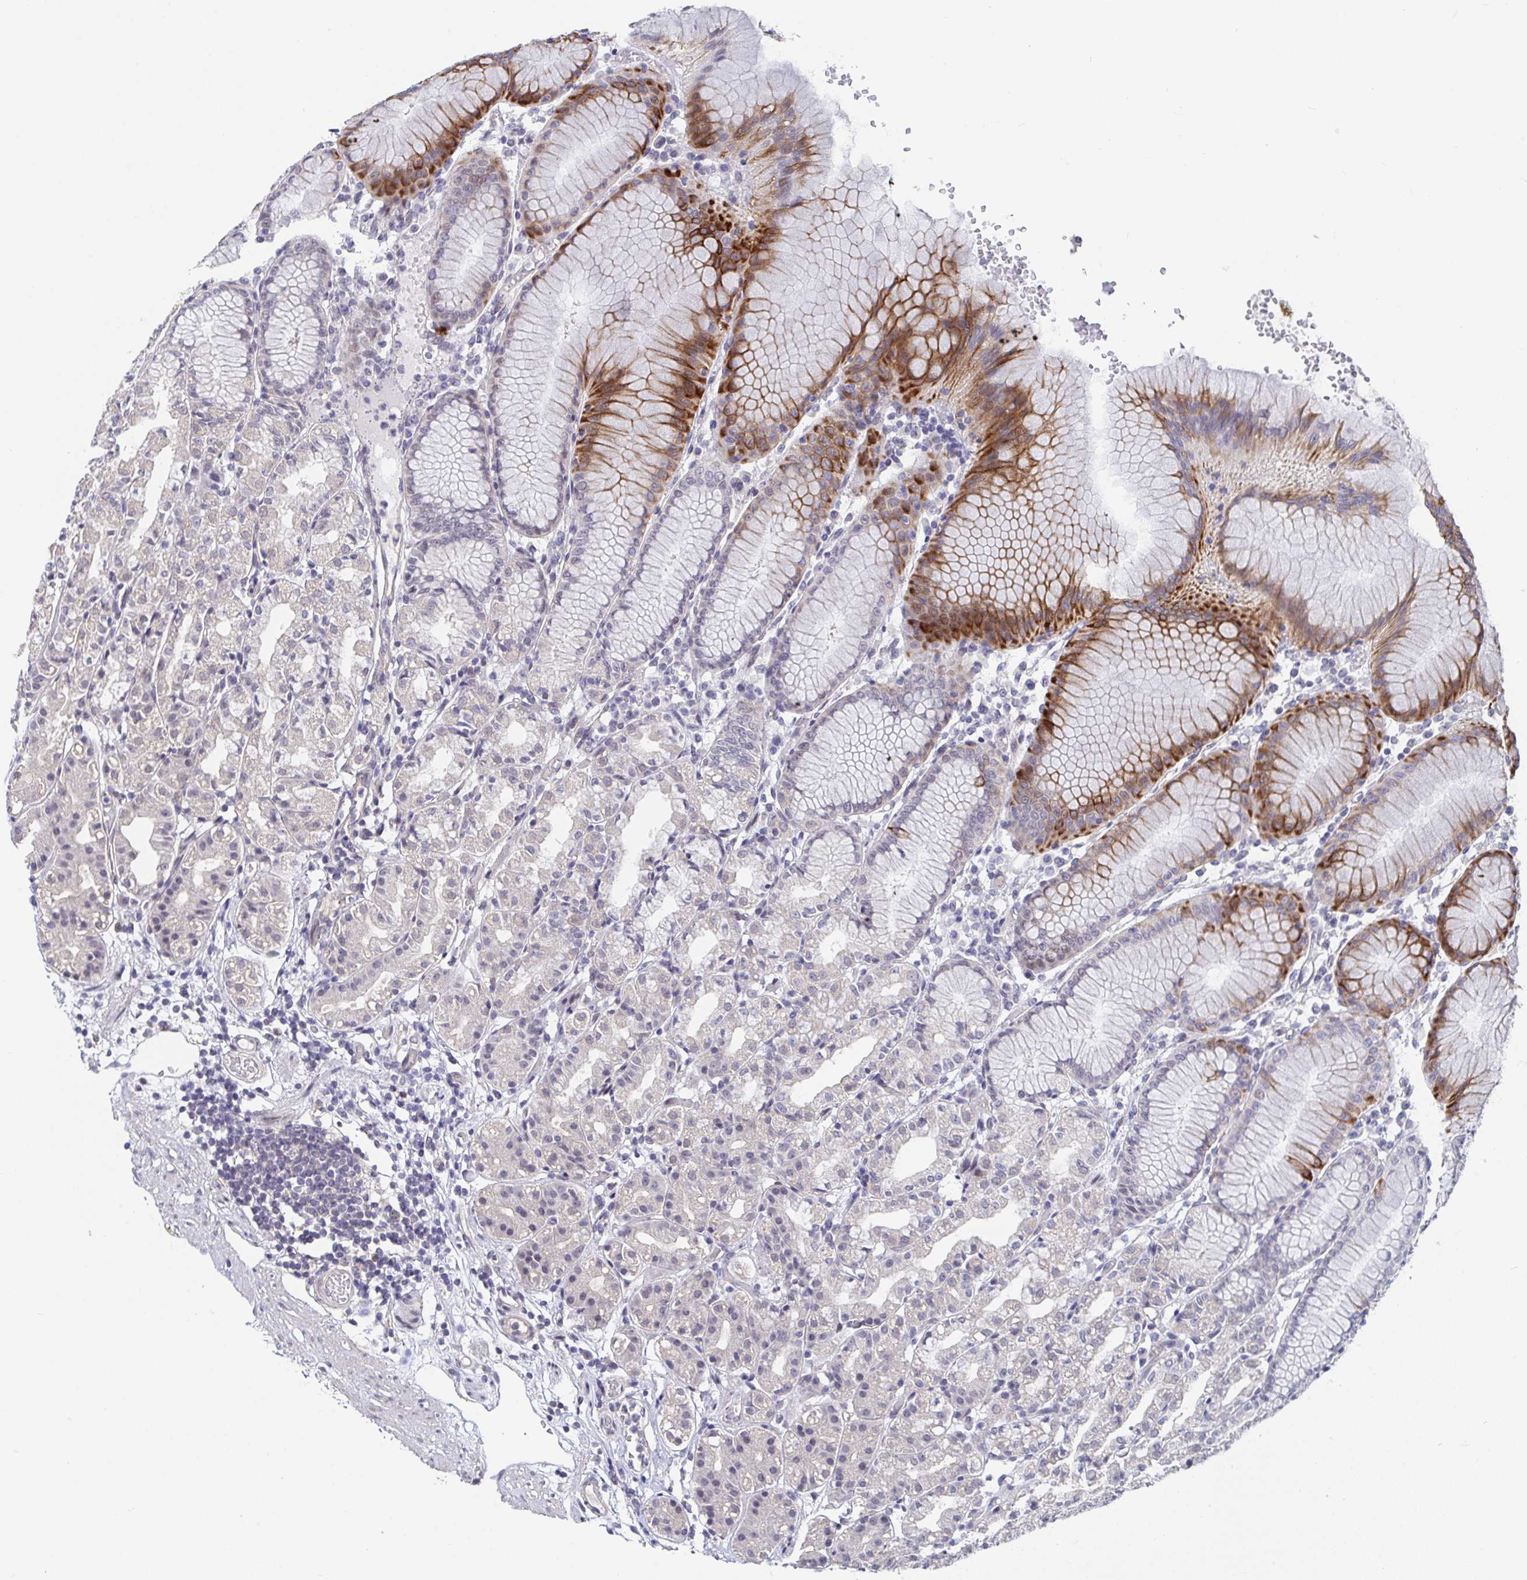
{"staining": {"intensity": "strong", "quantity": "<25%", "location": "cytoplasmic/membranous"}, "tissue": "stomach", "cell_type": "Glandular cells", "image_type": "normal", "snomed": [{"axis": "morphology", "description": "Normal tissue, NOS"}, {"axis": "topography", "description": "Stomach"}], "caption": "Human stomach stained for a protein (brown) displays strong cytoplasmic/membranous positive positivity in about <25% of glandular cells.", "gene": "FAM156A", "patient": {"sex": "female", "age": 57}}